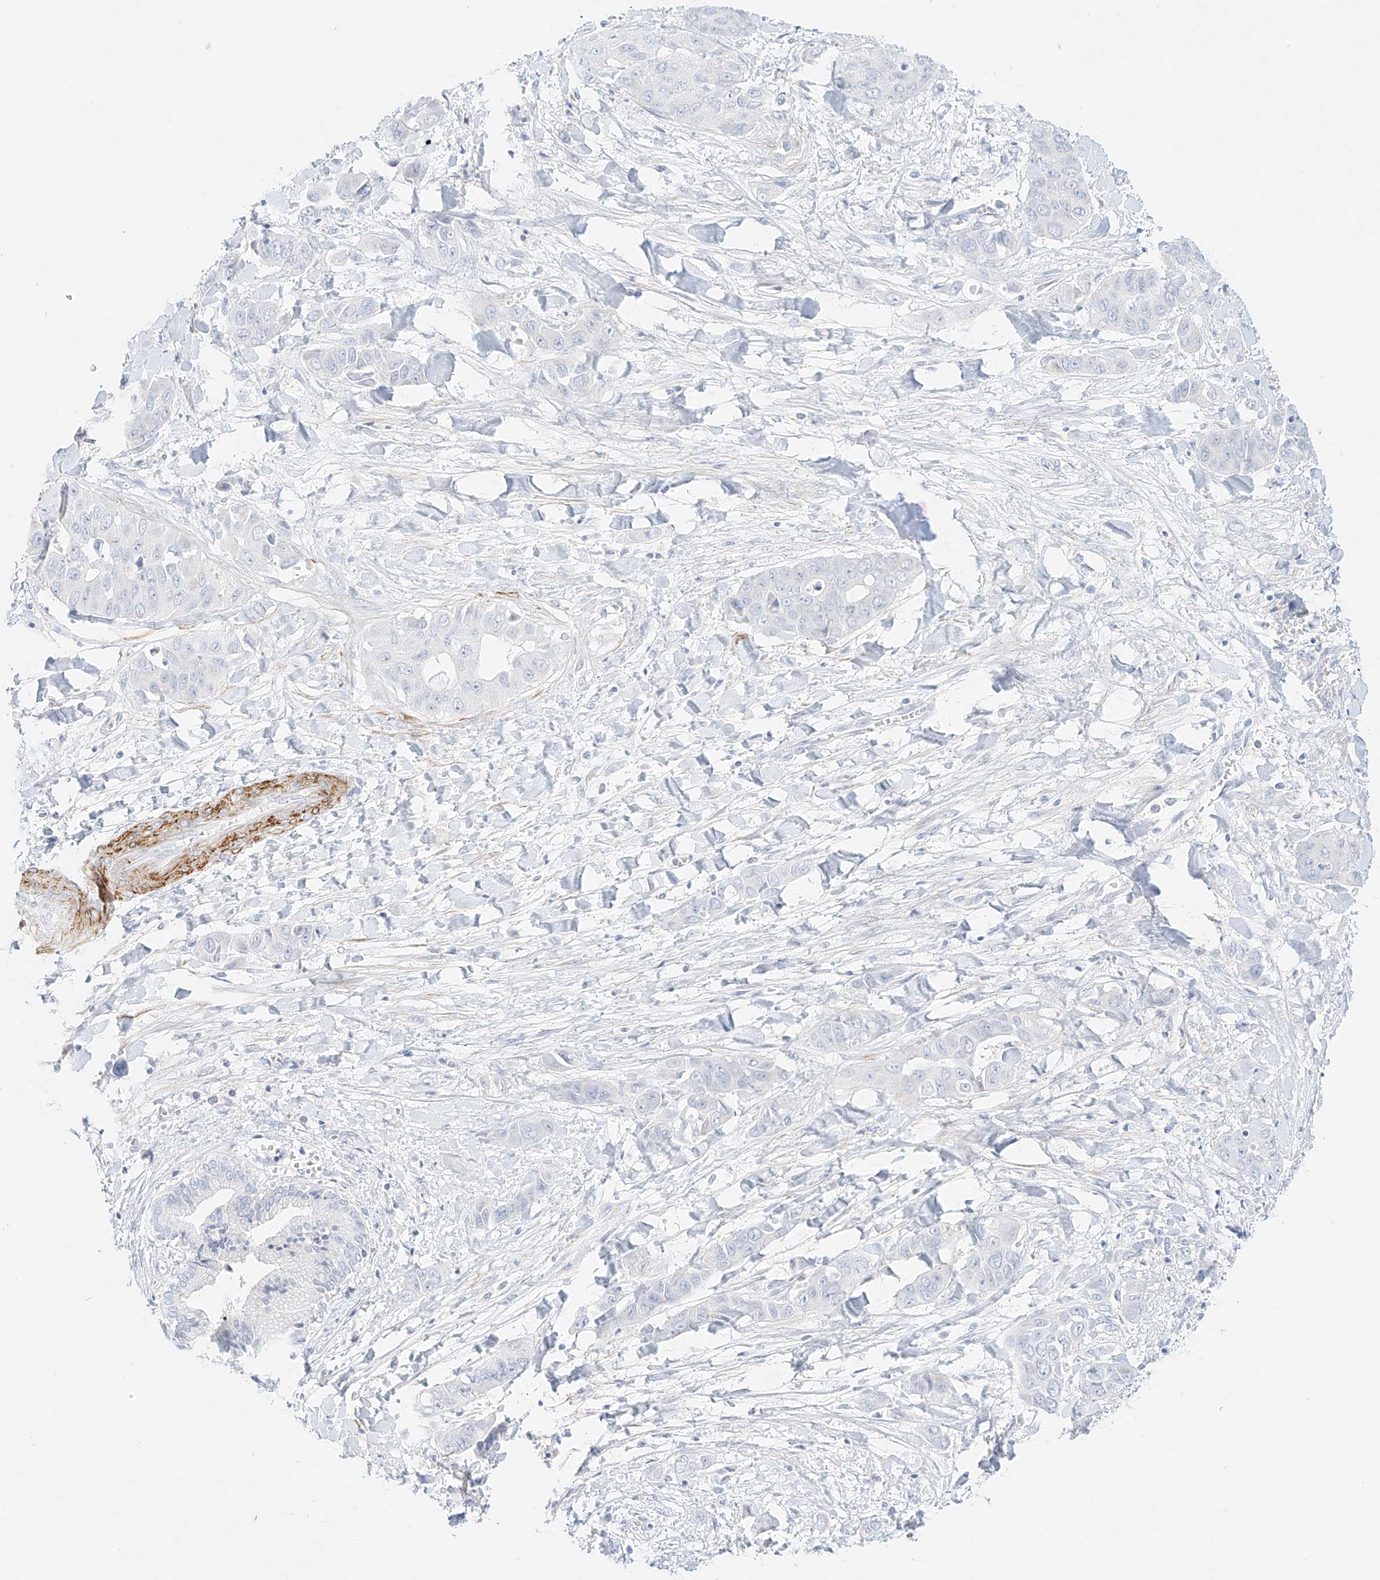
{"staining": {"intensity": "negative", "quantity": "none", "location": "none"}, "tissue": "liver cancer", "cell_type": "Tumor cells", "image_type": "cancer", "snomed": [{"axis": "morphology", "description": "Cholangiocarcinoma"}, {"axis": "topography", "description": "Liver"}], "caption": "DAB (3,3'-diaminobenzidine) immunohistochemical staining of liver cholangiocarcinoma reveals no significant positivity in tumor cells.", "gene": "ST3GAL5", "patient": {"sex": "female", "age": 52}}